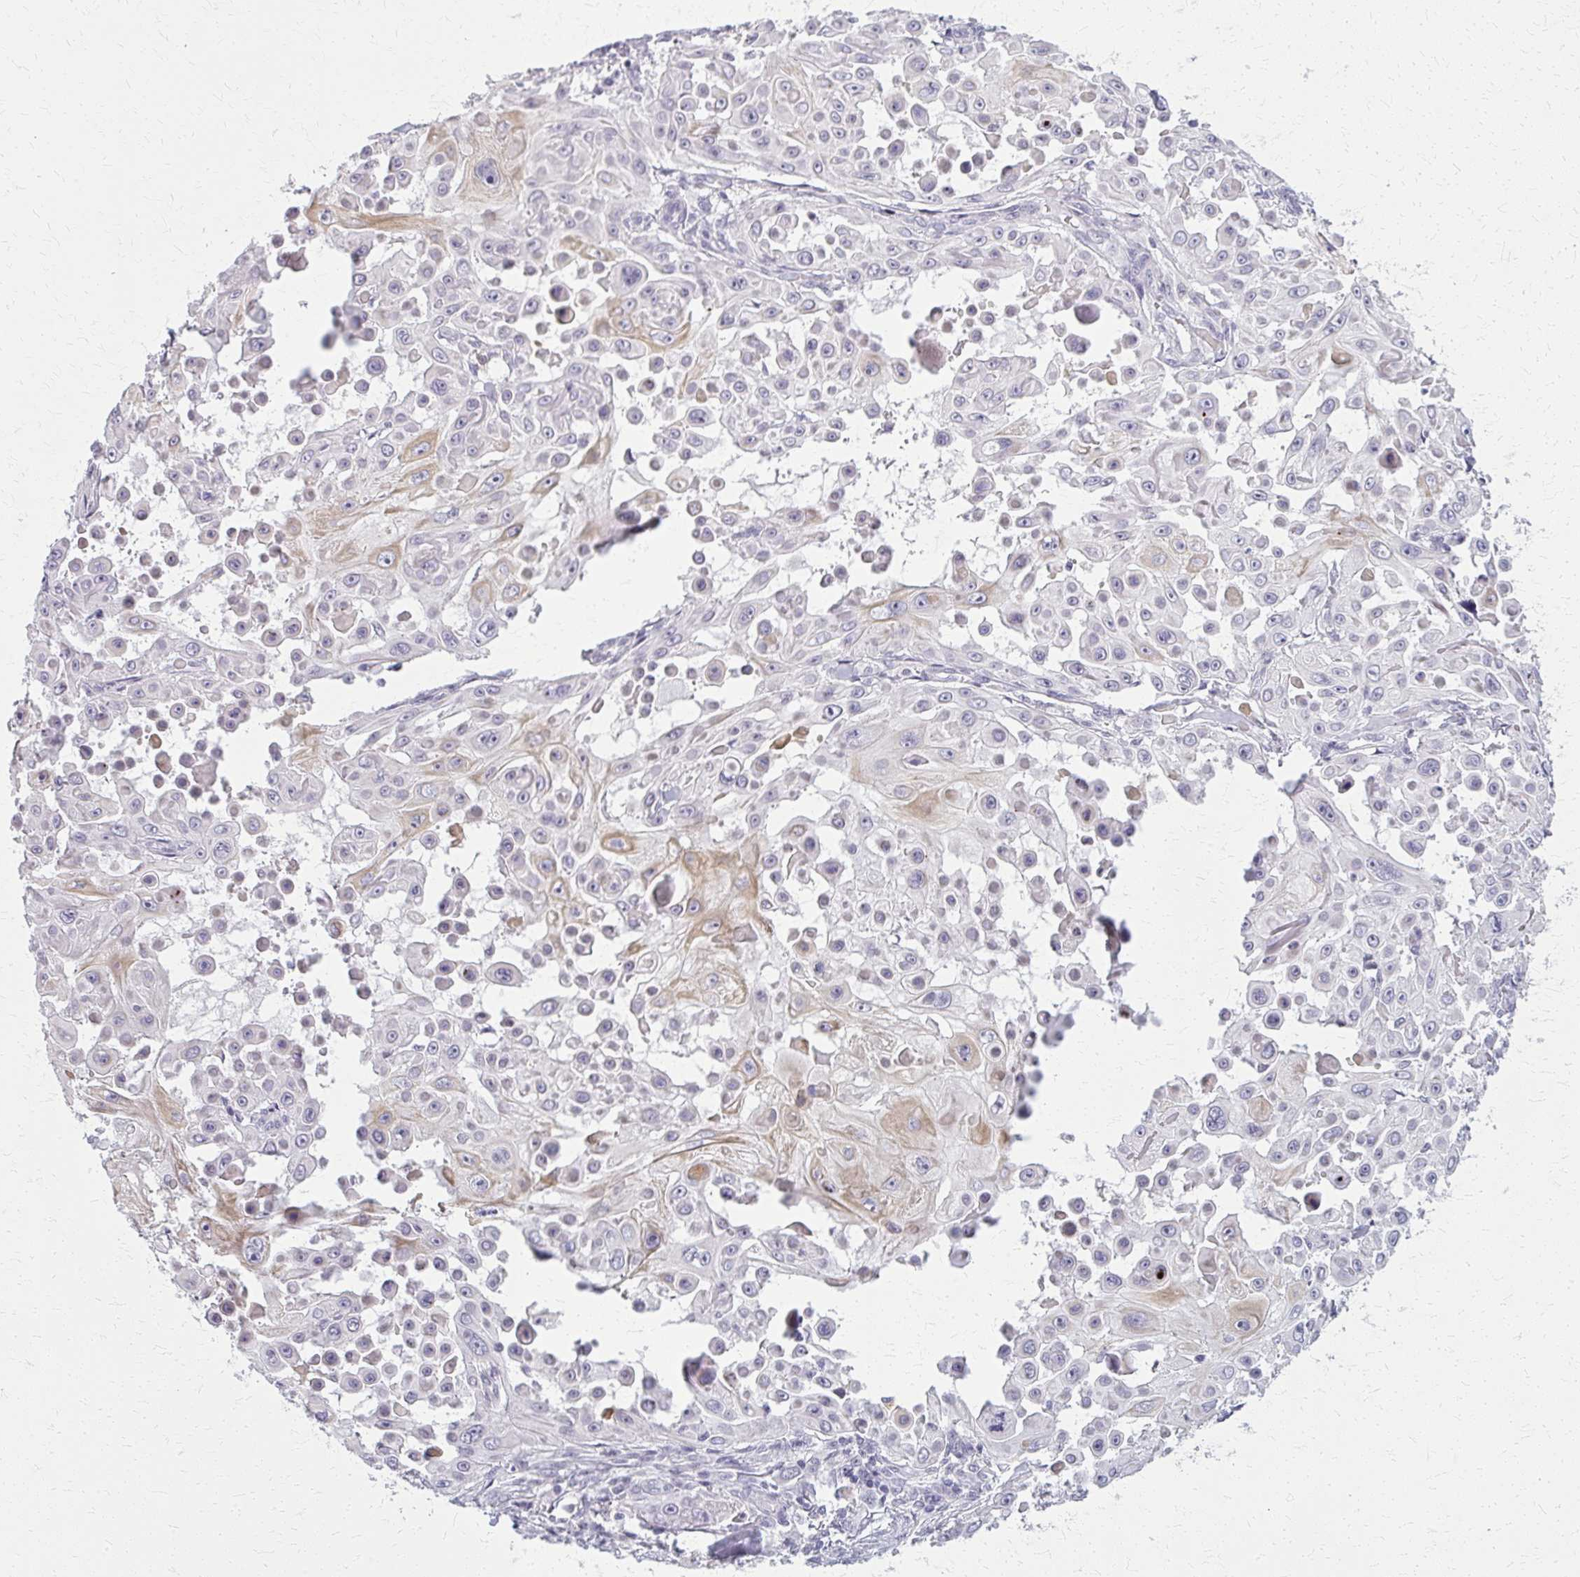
{"staining": {"intensity": "weak", "quantity": "25%-75%", "location": "cytoplasmic/membranous"}, "tissue": "skin cancer", "cell_type": "Tumor cells", "image_type": "cancer", "snomed": [{"axis": "morphology", "description": "Squamous cell carcinoma, NOS"}, {"axis": "topography", "description": "Skin"}], "caption": "Approximately 25%-75% of tumor cells in human skin squamous cell carcinoma show weak cytoplasmic/membranous protein positivity as visualized by brown immunohistochemical staining.", "gene": "CASQ2", "patient": {"sex": "male", "age": 91}}